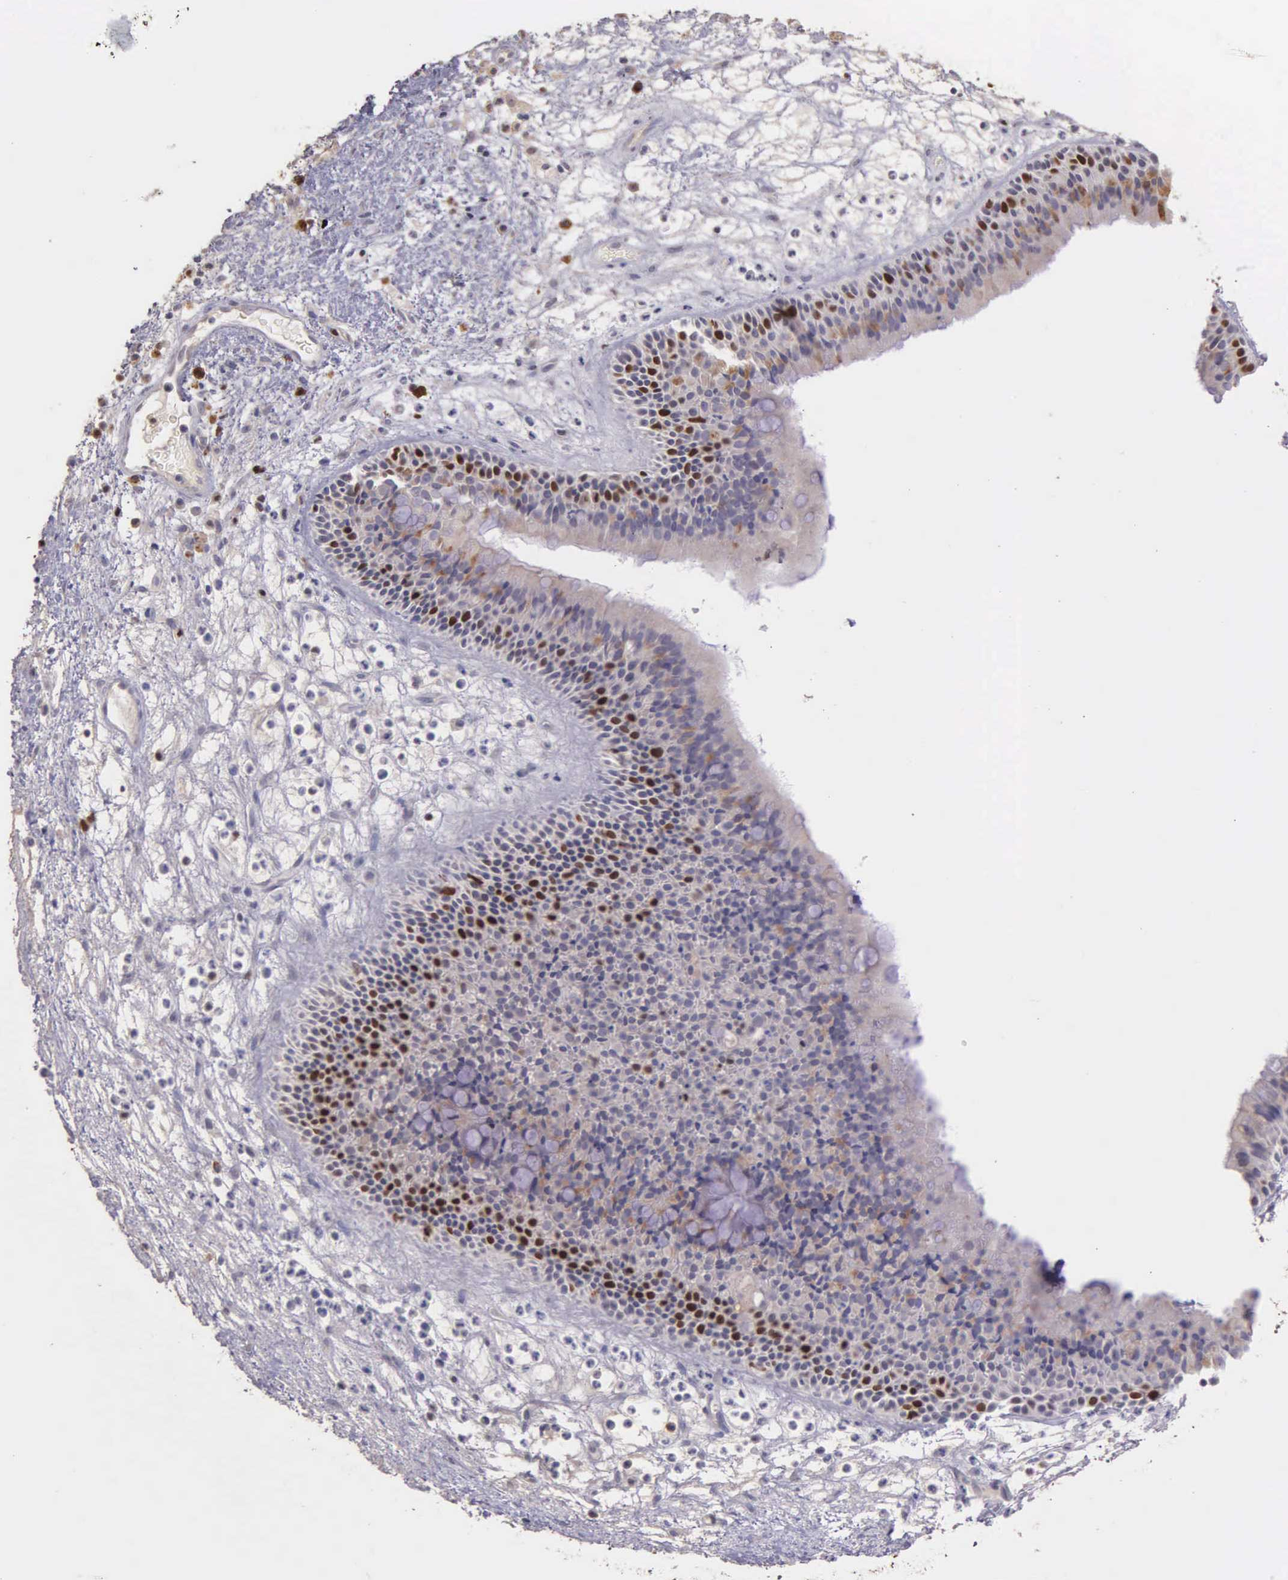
{"staining": {"intensity": "strong", "quantity": "<25%", "location": "nuclear"}, "tissue": "nasopharynx", "cell_type": "Respiratory epithelial cells", "image_type": "normal", "snomed": [{"axis": "morphology", "description": "Normal tissue, NOS"}, {"axis": "topography", "description": "Nasopharynx"}], "caption": "Human nasopharynx stained with a brown dye exhibits strong nuclear positive staining in approximately <25% of respiratory epithelial cells.", "gene": "MCM5", "patient": {"sex": "male", "age": 63}}